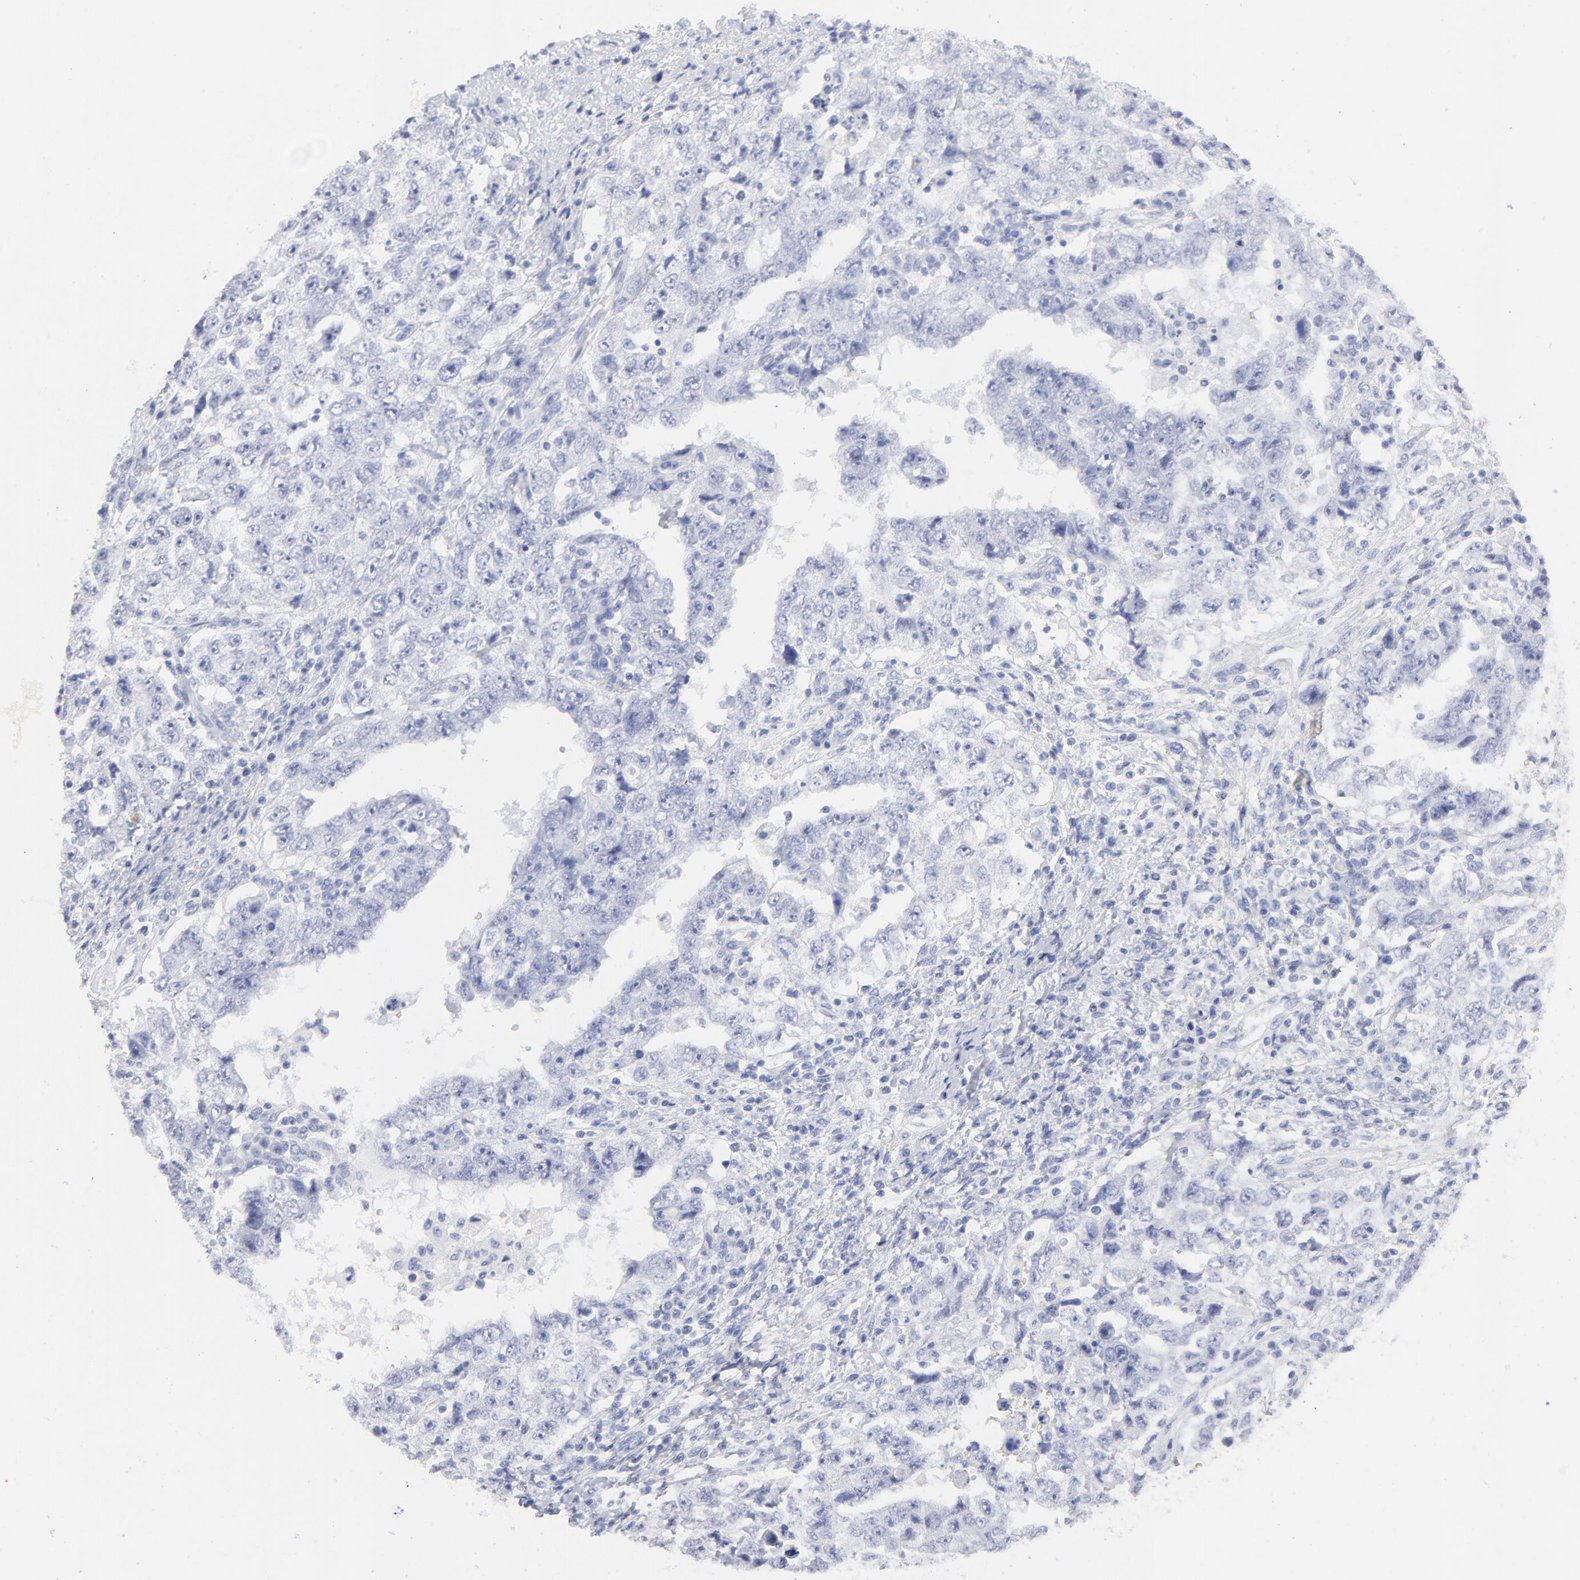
{"staining": {"intensity": "negative", "quantity": "none", "location": "none"}, "tissue": "testis cancer", "cell_type": "Tumor cells", "image_type": "cancer", "snomed": [{"axis": "morphology", "description": "Carcinoma, Embryonal, NOS"}, {"axis": "topography", "description": "Testis"}], "caption": "Immunohistochemical staining of testis cancer displays no significant expression in tumor cells.", "gene": "ARG1", "patient": {"sex": "male", "age": 26}}